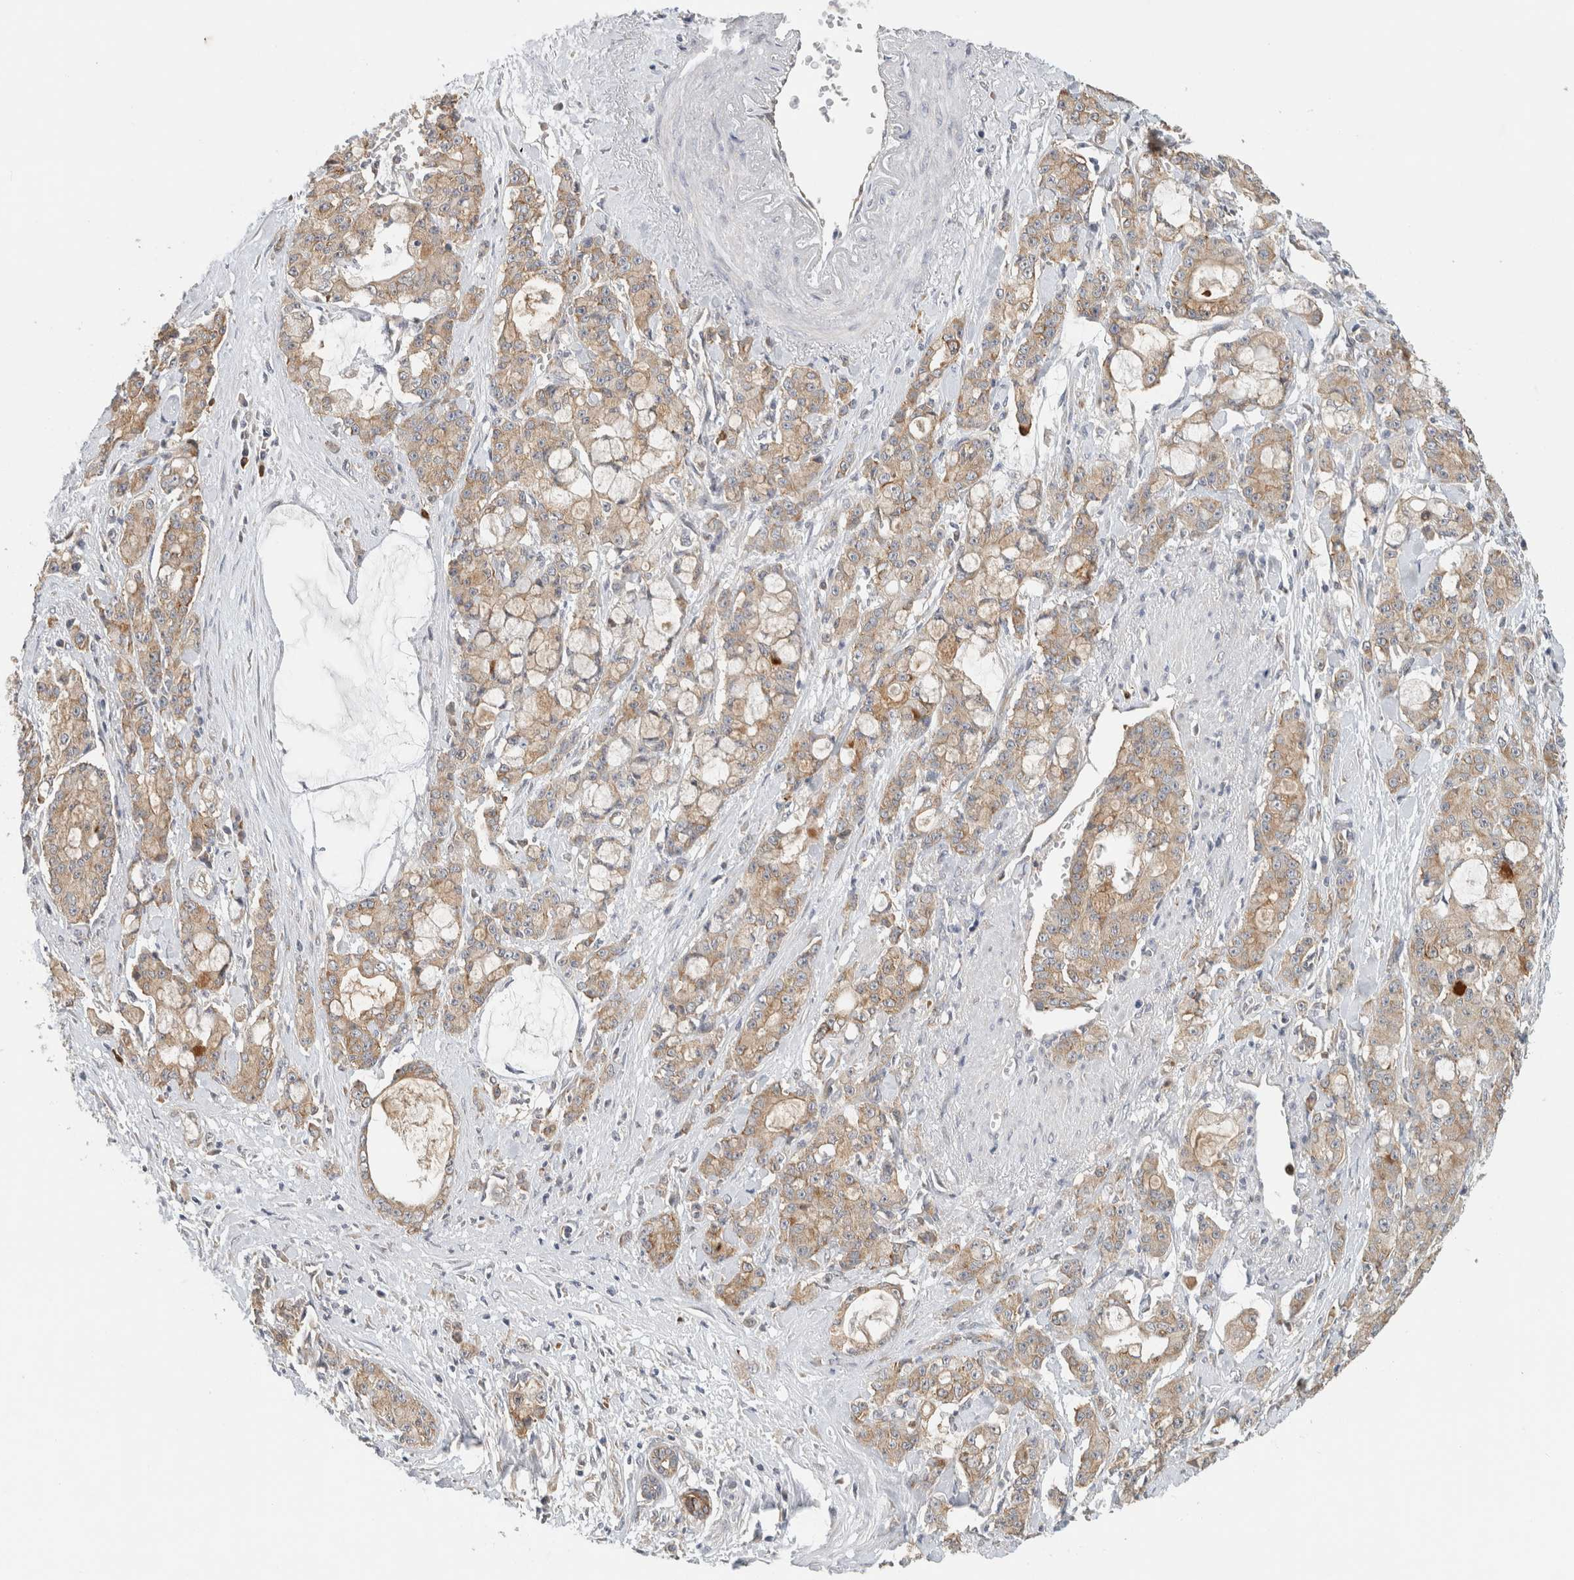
{"staining": {"intensity": "moderate", "quantity": ">75%", "location": "cytoplasmic/membranous"}, "tissue": "pancreatic cancer", "cell_type": "Tumor cells", "image_type": "cancer", "snomed": [{"axis": "morphology", "description": "Adenocarcinoma, NOS"}, {"axis": "topography", "description": "Pancreas"}], "caption": "Immunohistochemistry (IHC) image of neoplastic tissue: human pancreatic adenocarcinoma stained using IHC shows medium levels of moderate protein expression localized specifically in the cytoplasmic/membranous of tumor cells, appearing as a cytoplasmic/membranous brown color.", "gene": "PUM1", "patient": {"sex": "female", "age": 73}}